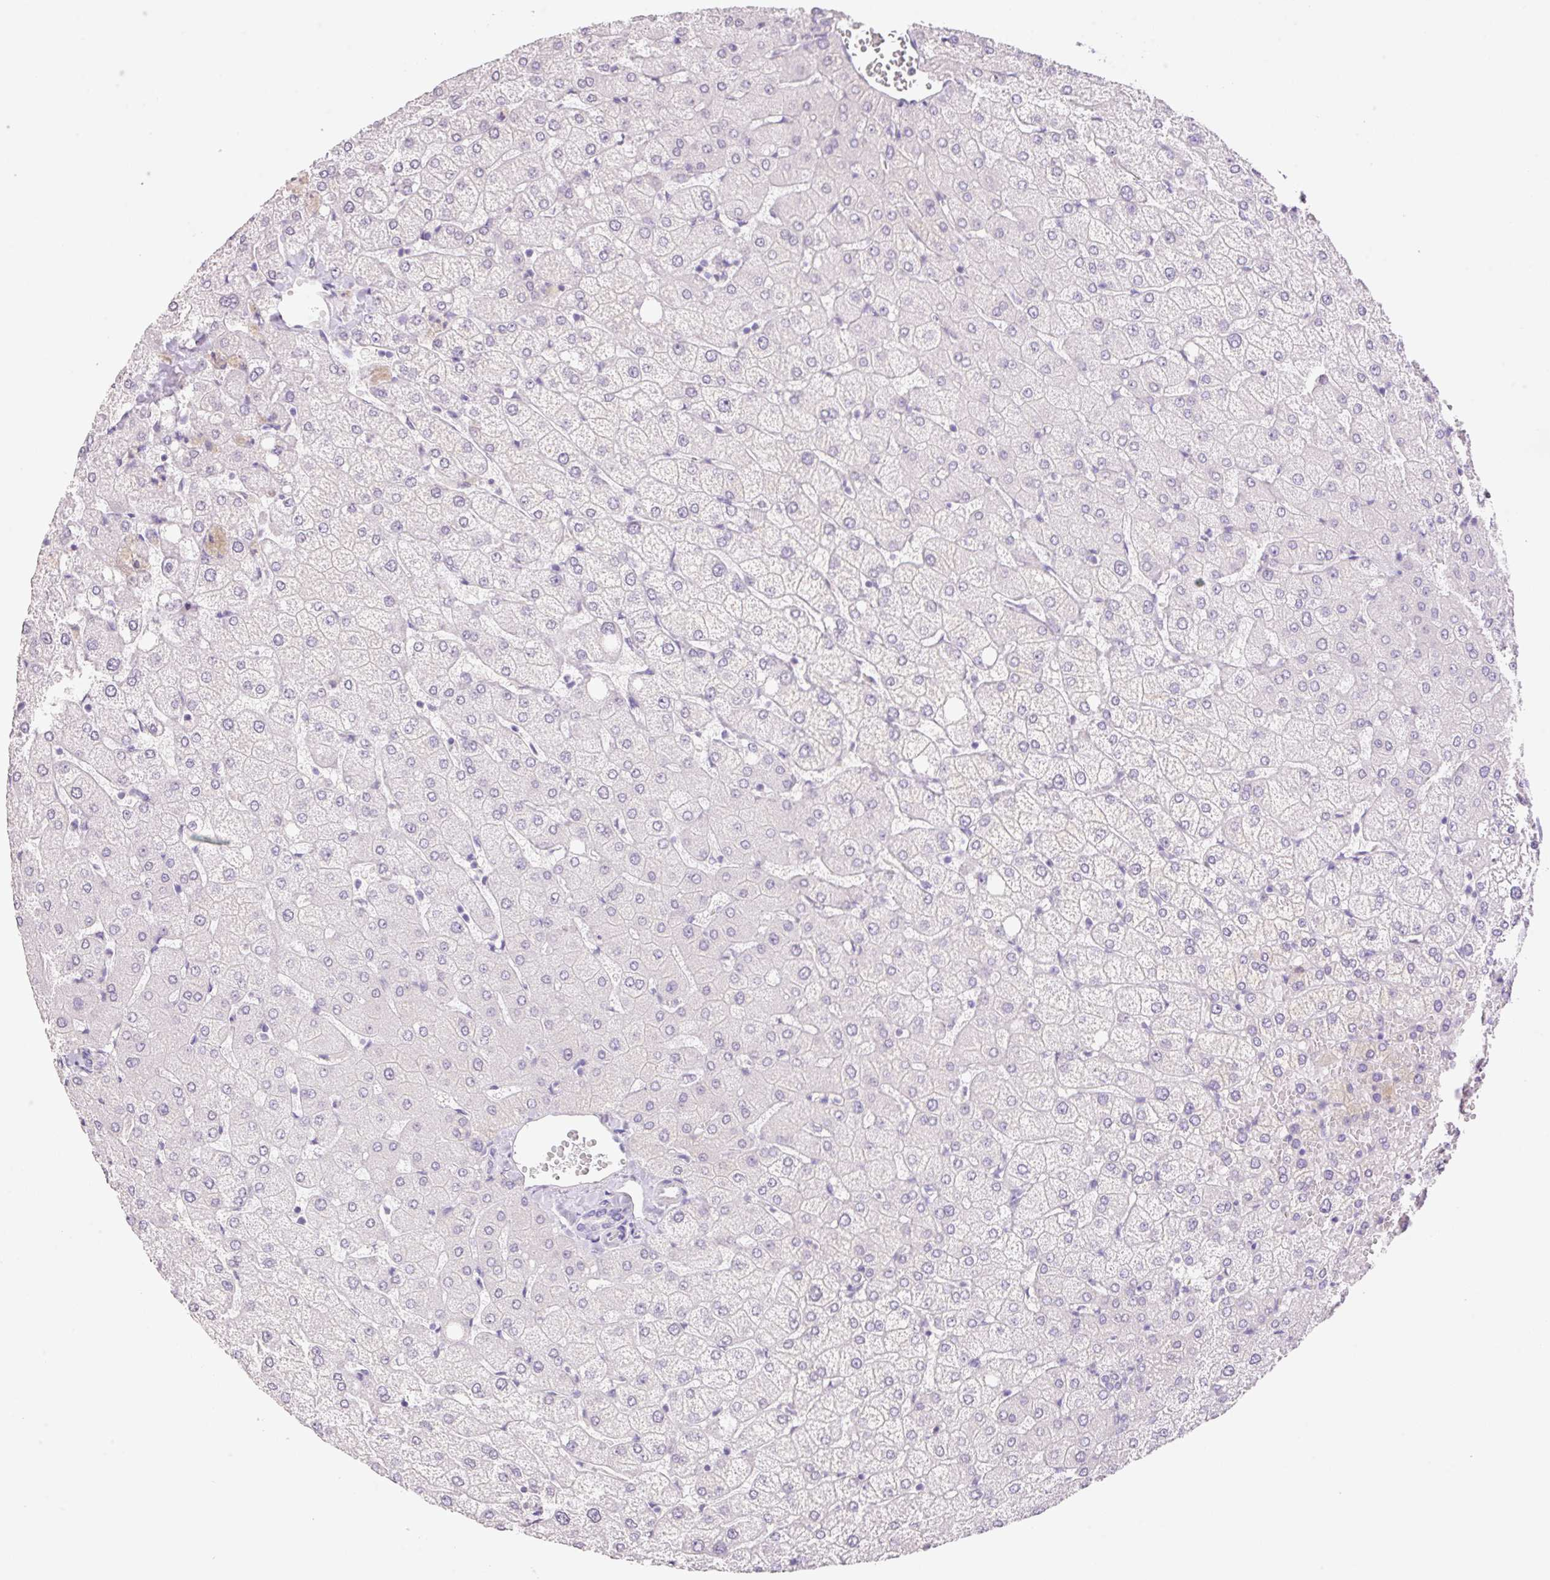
{"staining": {"intensity": "negative", "quantity": "none", "location": "none"}, "tissue": "liver", "cell_type": "Cholangiocytes", "image_type": "normal", "snomed": [{"axis": "morphology", "description": "Normal tissue, NOS"}, {"axis": "topography", "description": "Liver"}], "caption": "Immunohistochemistry (IHC) histopathology image of unremarkable liver stained for a protein (brown), which reveals no expression in cholangiocytes.", "gene": "HCRTR2", "patient": {"sex": "female", "age": 54}}